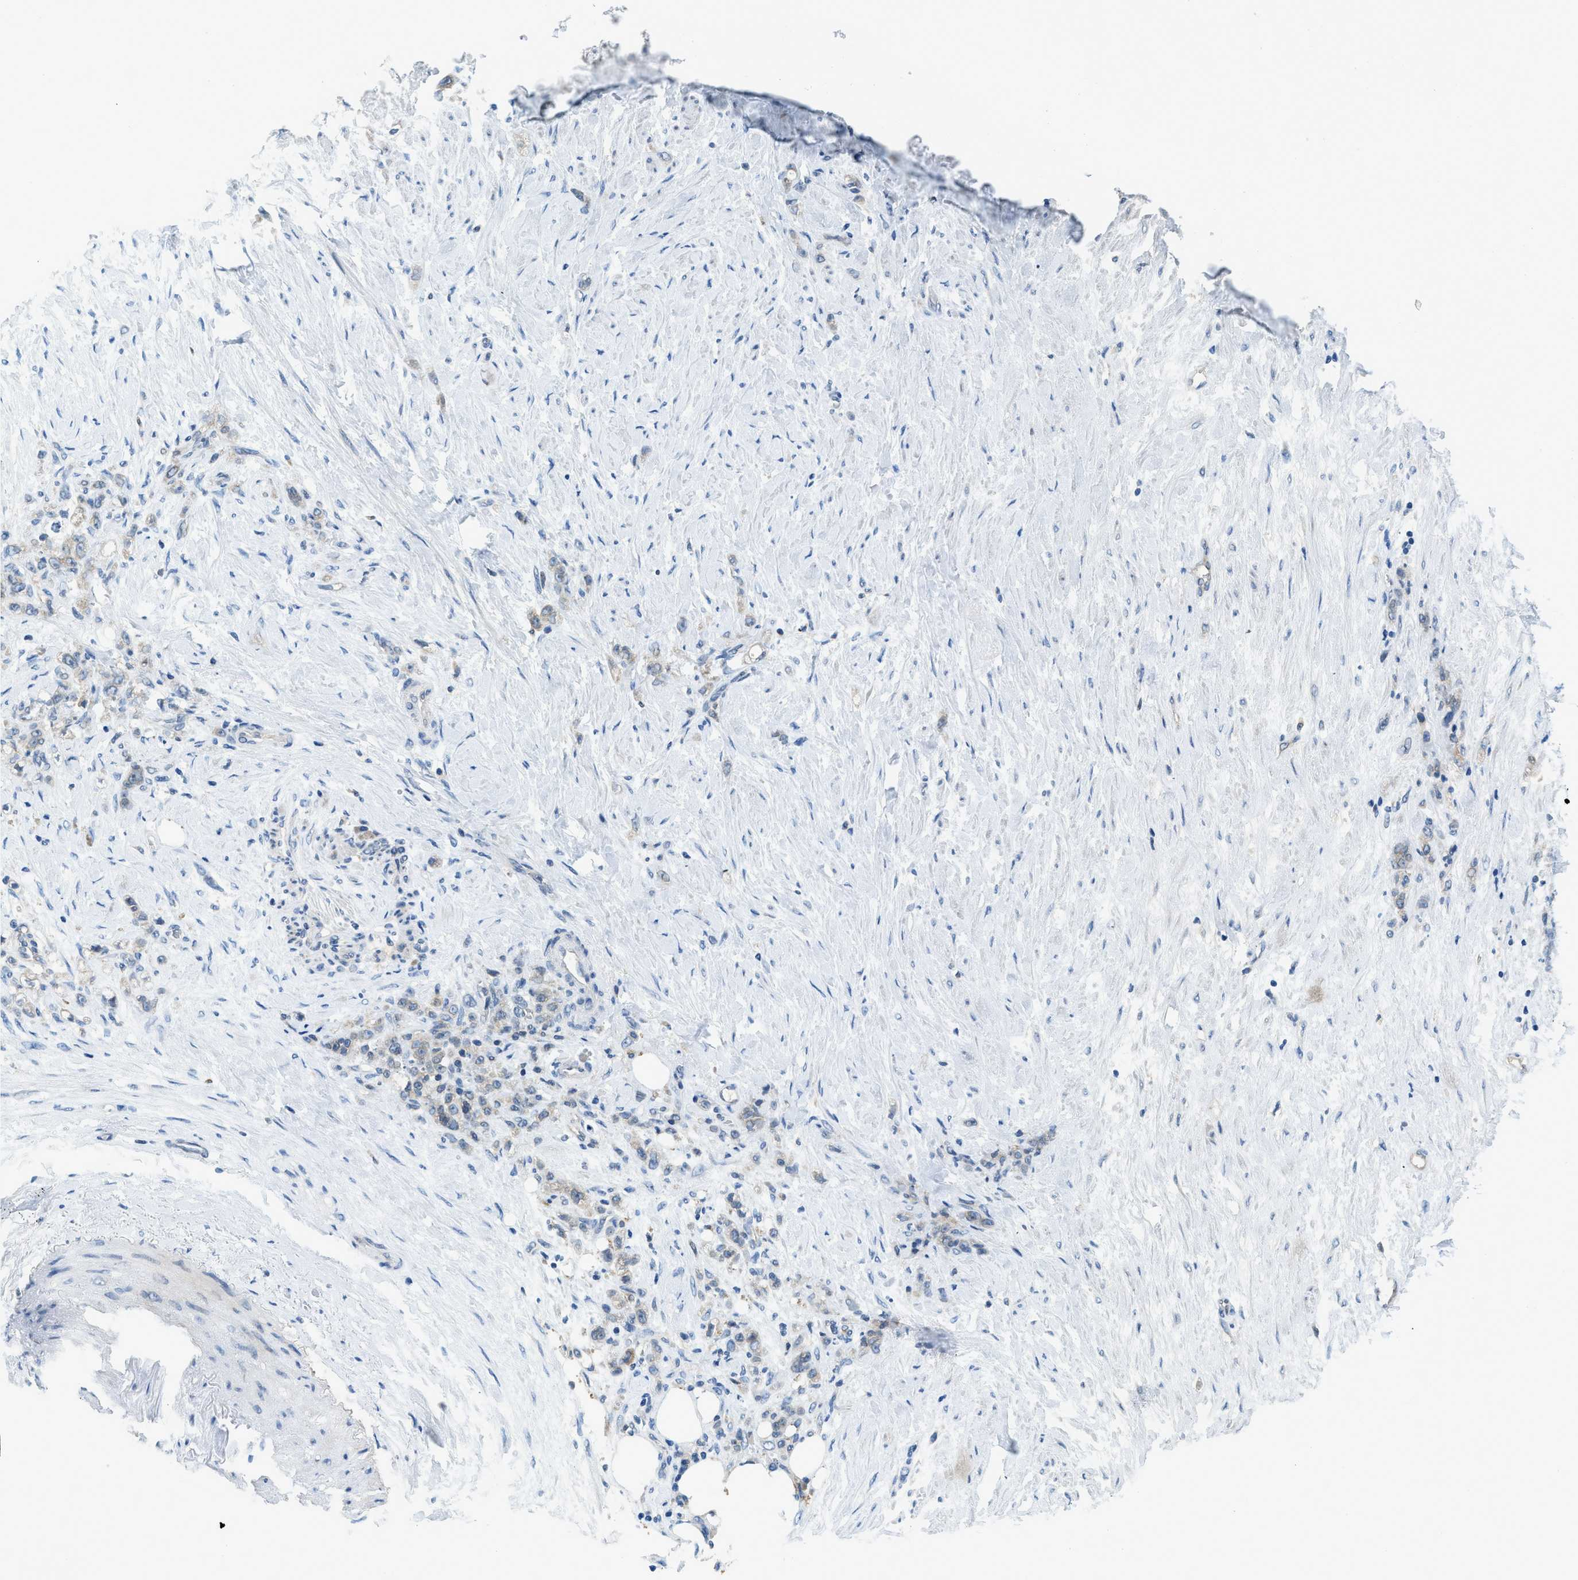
{"staining": {"intensity": "negative", "quantity": "none", "location": "none"}, "tissue": "stomach cancer", "cell_type": "Tumor cells", "image_type": "cancer", "snomed": [{"axis": "morphology", "description": "Adenocarcinoma, NOS"}, {"axis": "topography", "description": "Stomach"}], "caption": "Tumor cells are negative for protein expression in human stomach adenocarcinoma.", "gene": "BCAP31", "patient": {"sex": "male", "age": 82}}